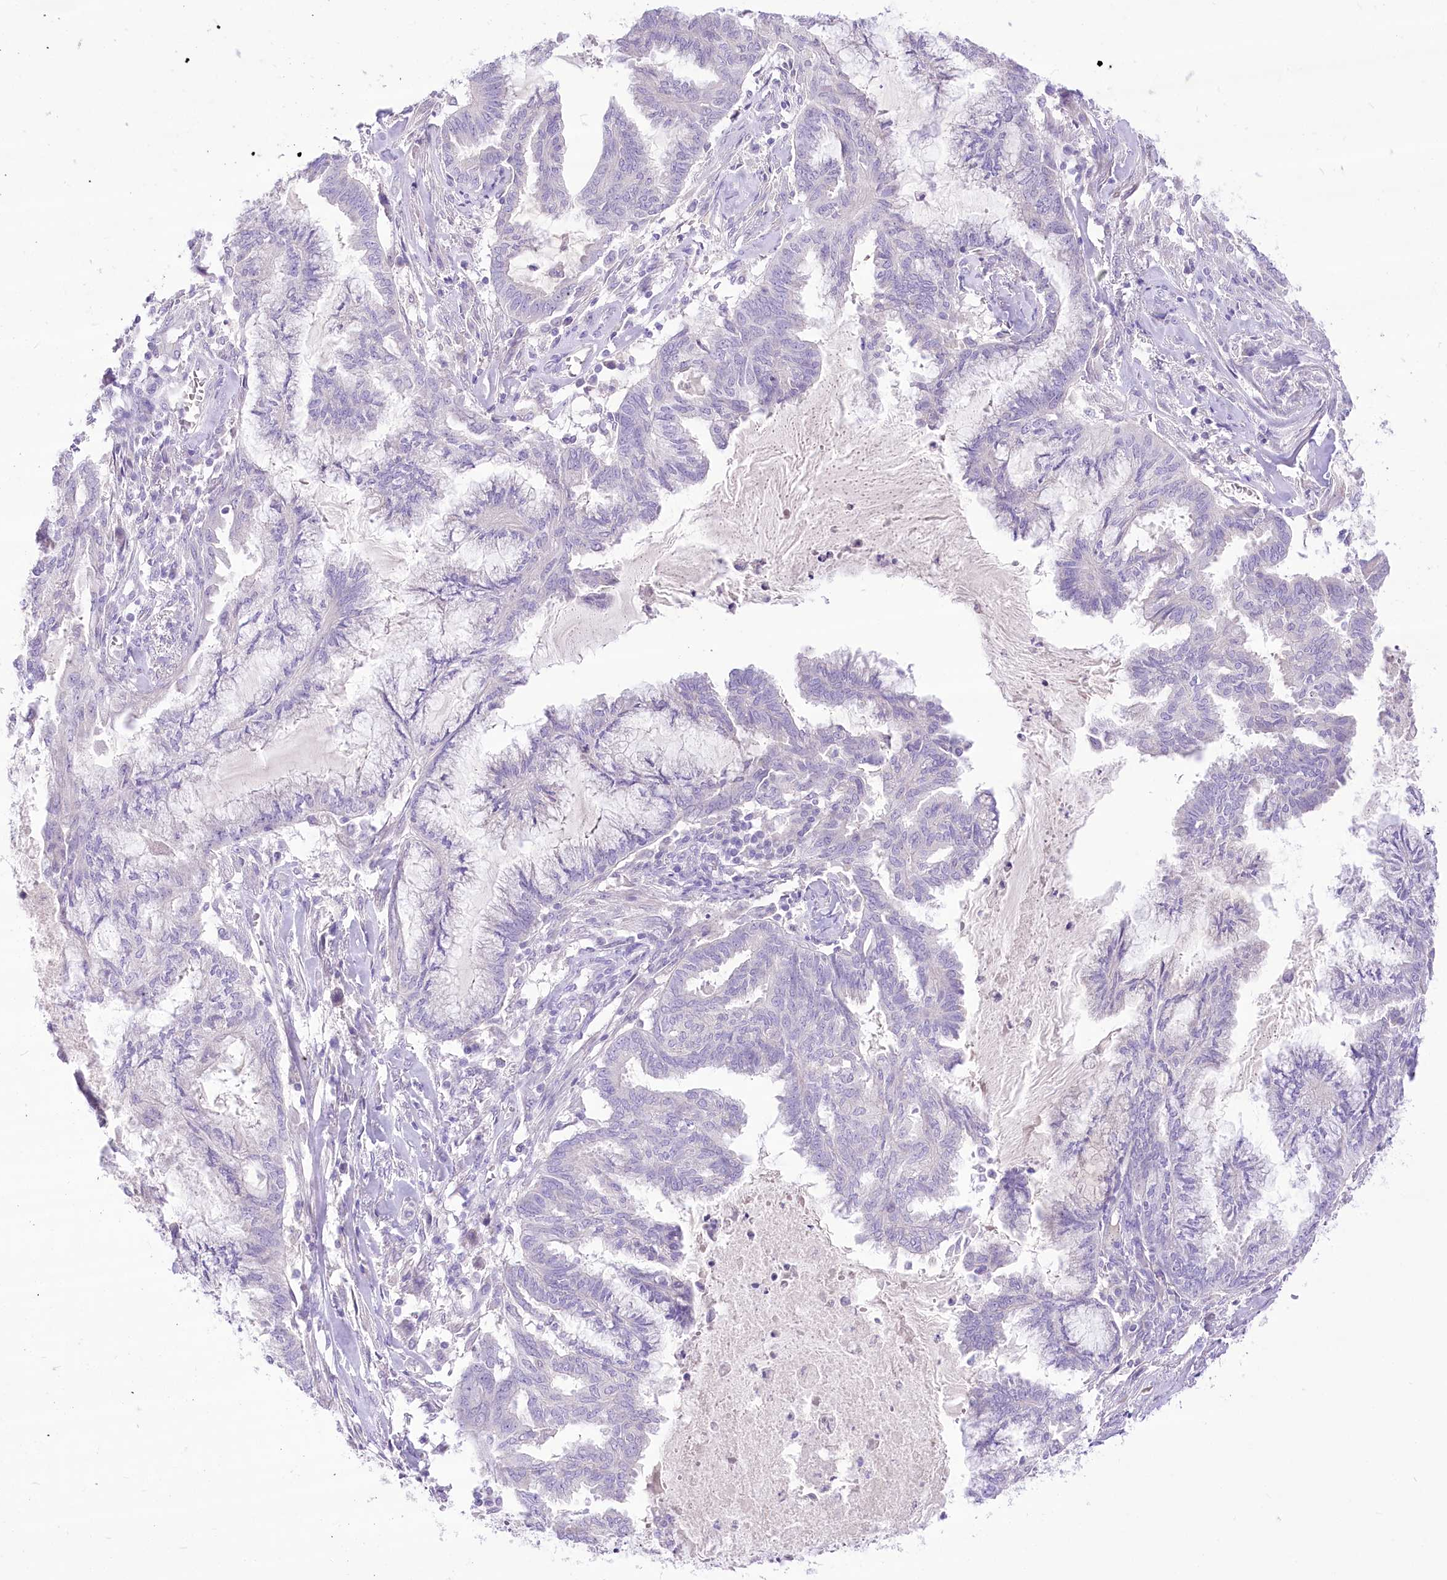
{"staining": {"intensity": "negative", "quantity": "none", "location": "none"}, "tissue": "endometrial cancer", "cell_type": "Tumor cells", "image_type": "cancer", "snomed": [{"axis": "morphology", "description": "Adenocarcinoma, NOS"}, {"axis": "topography", "description": "Endometrium"}], "caption": "There is no significant expression in tumor cells of endometrial adenocarcinoma.", "gene": "HELT", "patient": {"sex": "female", "age": 86}}